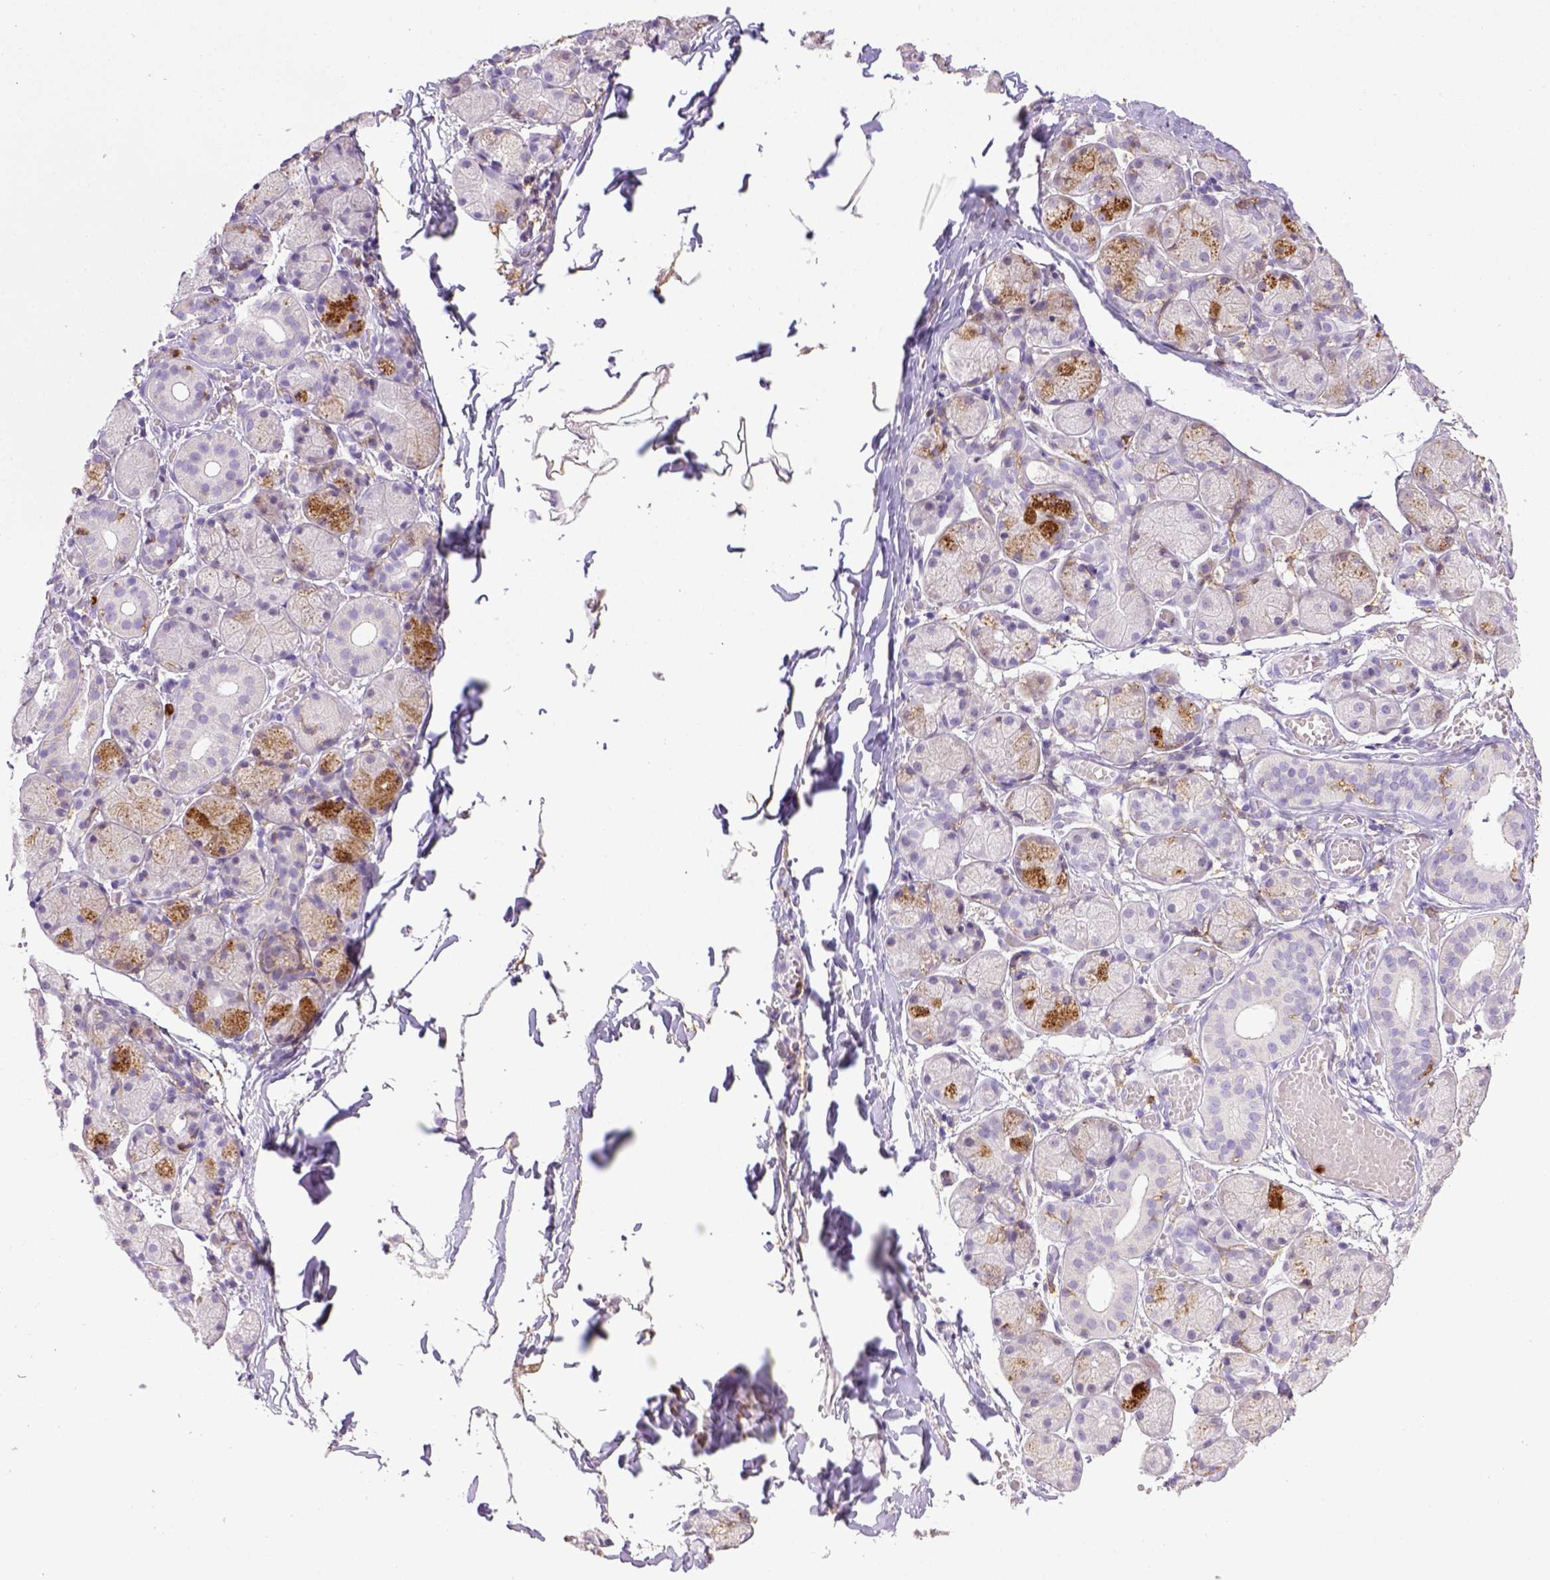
{"staining": {"intensity": "moderate", "quantity": "<25%", "location": "cytoplasmic/membranous"}, "tissue": "salivary gland", "cell_type": "Glandular cells", "image_type": "normal", "snomed": [{"axis": "morphology", "description": "Normal tissue, NOS"}, {"axis": "topography", "description": "Salivary gland"}, {"axis": "topography", "description": "Peripheral nerve tissue"}], "caption": "Human salivary gland stained for a protein (brown) exhibits moderate cytoplasmic/membranous positive expression in approximately <25% of glandular cells.", "gene": "ITGAM", "patient": {"sex": "female", "age": 24}}